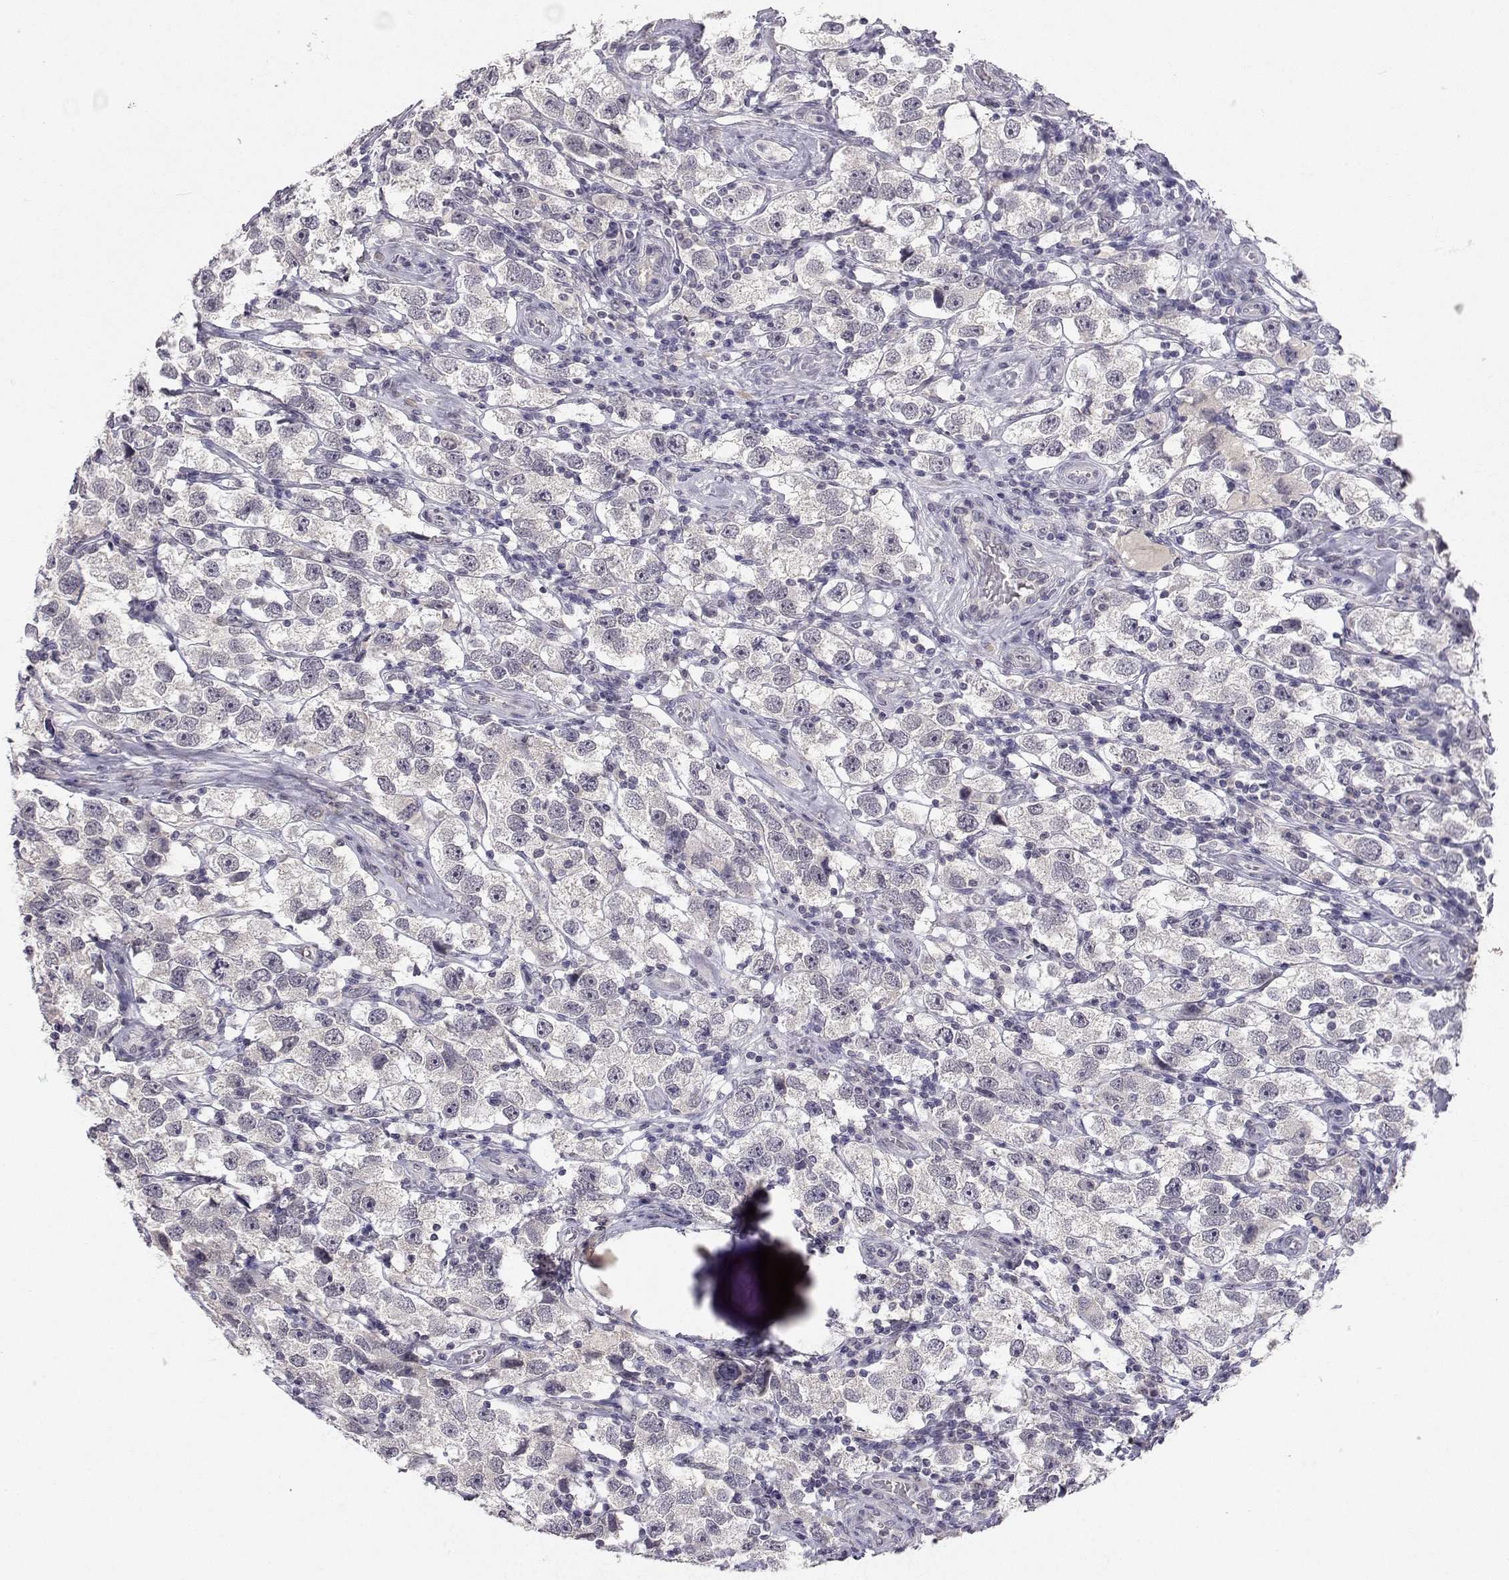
{"staining": {"intensity": "negative", "quantity": "none", "location": "none"}, "tissue": "testis cancer", "cell_type": "Tumor cells", "image_type": "cancer", "snomed": [{"axis": "morphology", "description": "Seminoma, NOS"}, {"axis": "topography", "description": "Testis"}], "caption": "The photomicrograph shows no staining of tumor cells in seminoma (testis).", "gene": "SLC6A3", "patient": {"sex": "male", "age": 26}}